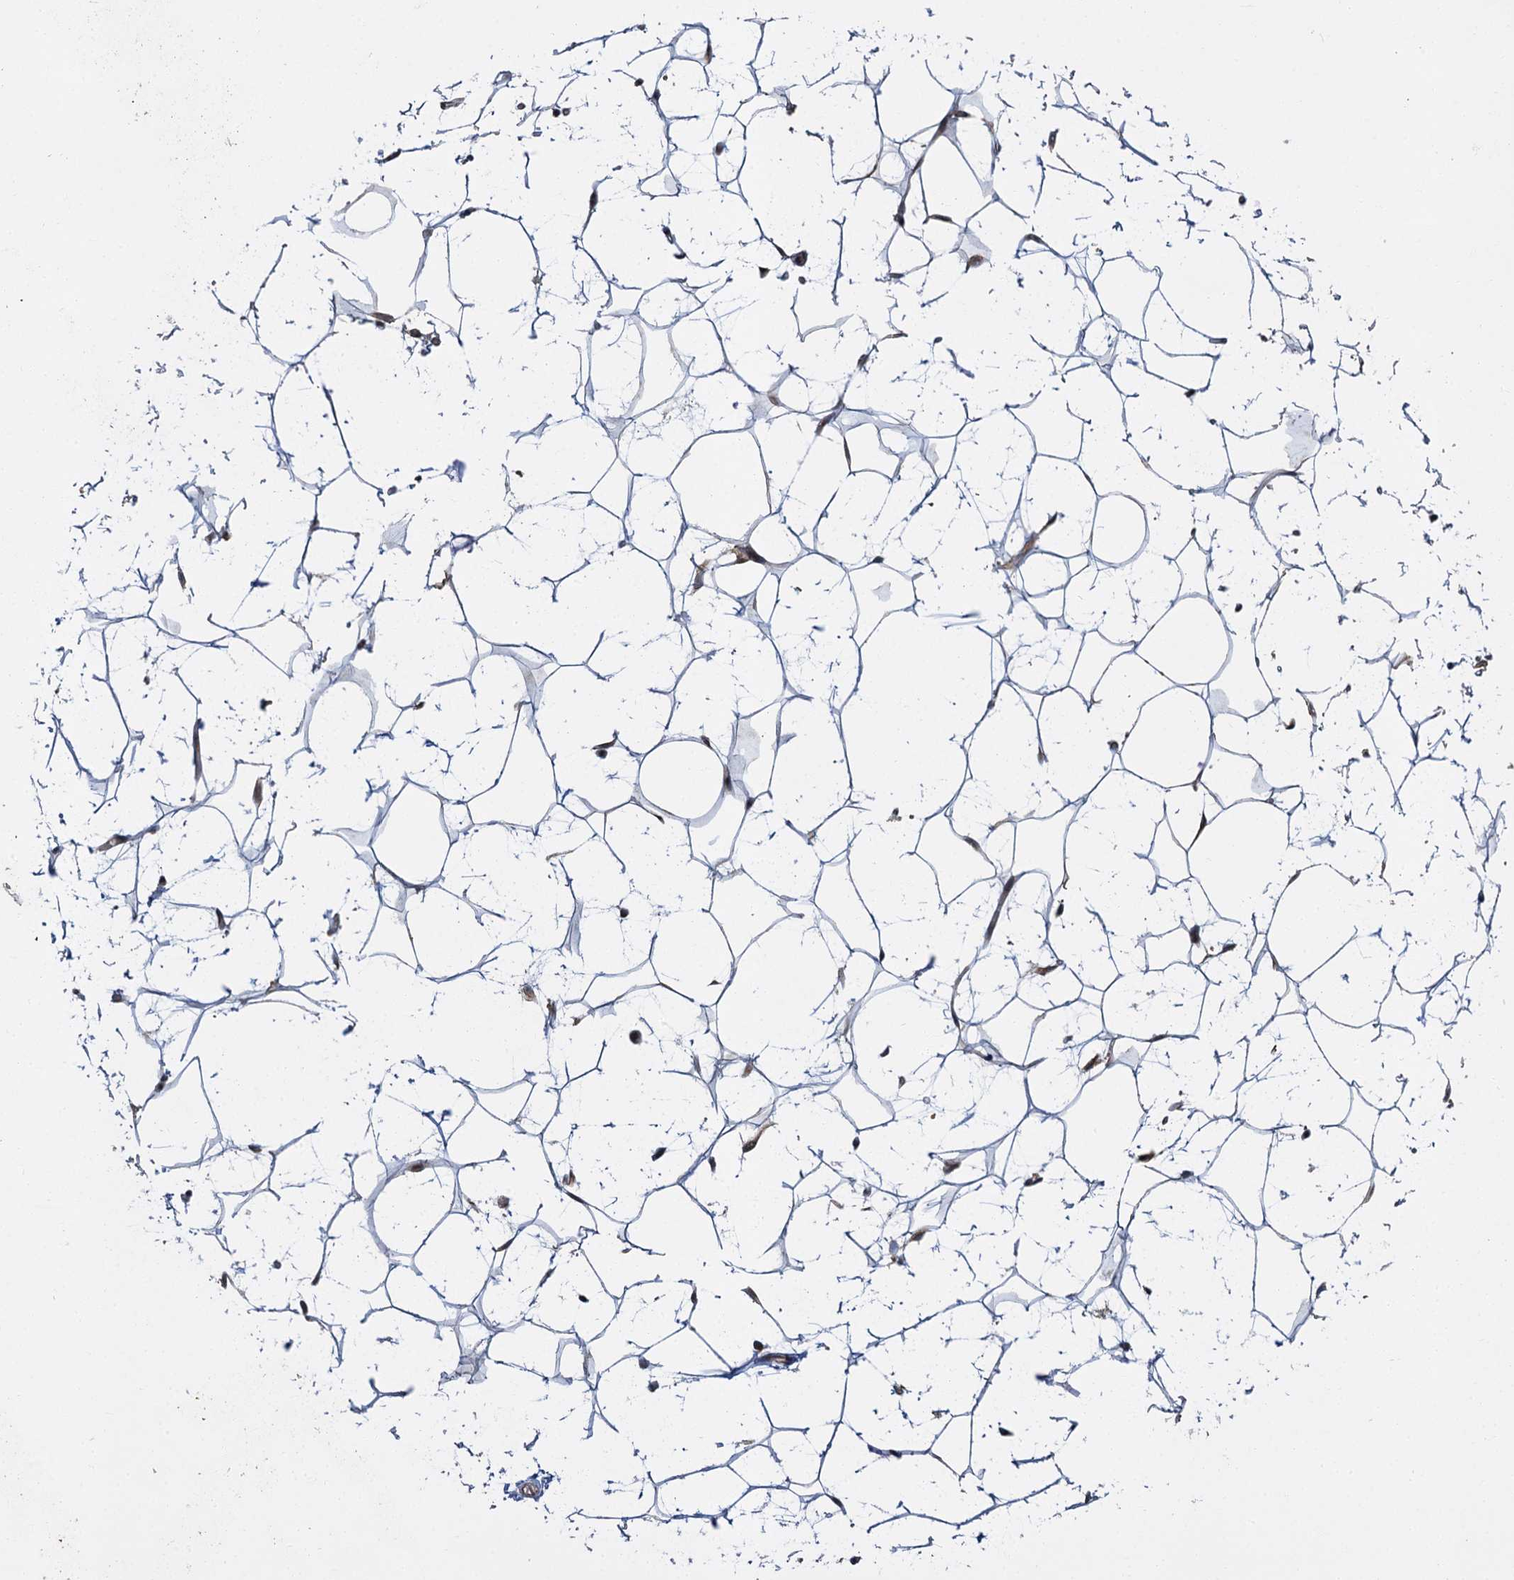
{"staining": {"intensity": "moderate", "quantity": "25%-75%", "location": "cytoplasmic/membranous"}, "tissue": "adipose tissue", "cell_type": "Adipocytes", "image_type": "normal", "snomed": [{"axis": "morphology", "description": "Normal tissue, NOS"}, {"axis": "topography", "description": "Breast"}], "caption": "Normal adipose tissue reveals moderate cytoplasmic/membranous staining in approximately 25%-75% of adipocytes.", "gene": "APBA2", "patient": {"sex": "female", "age": 26}}